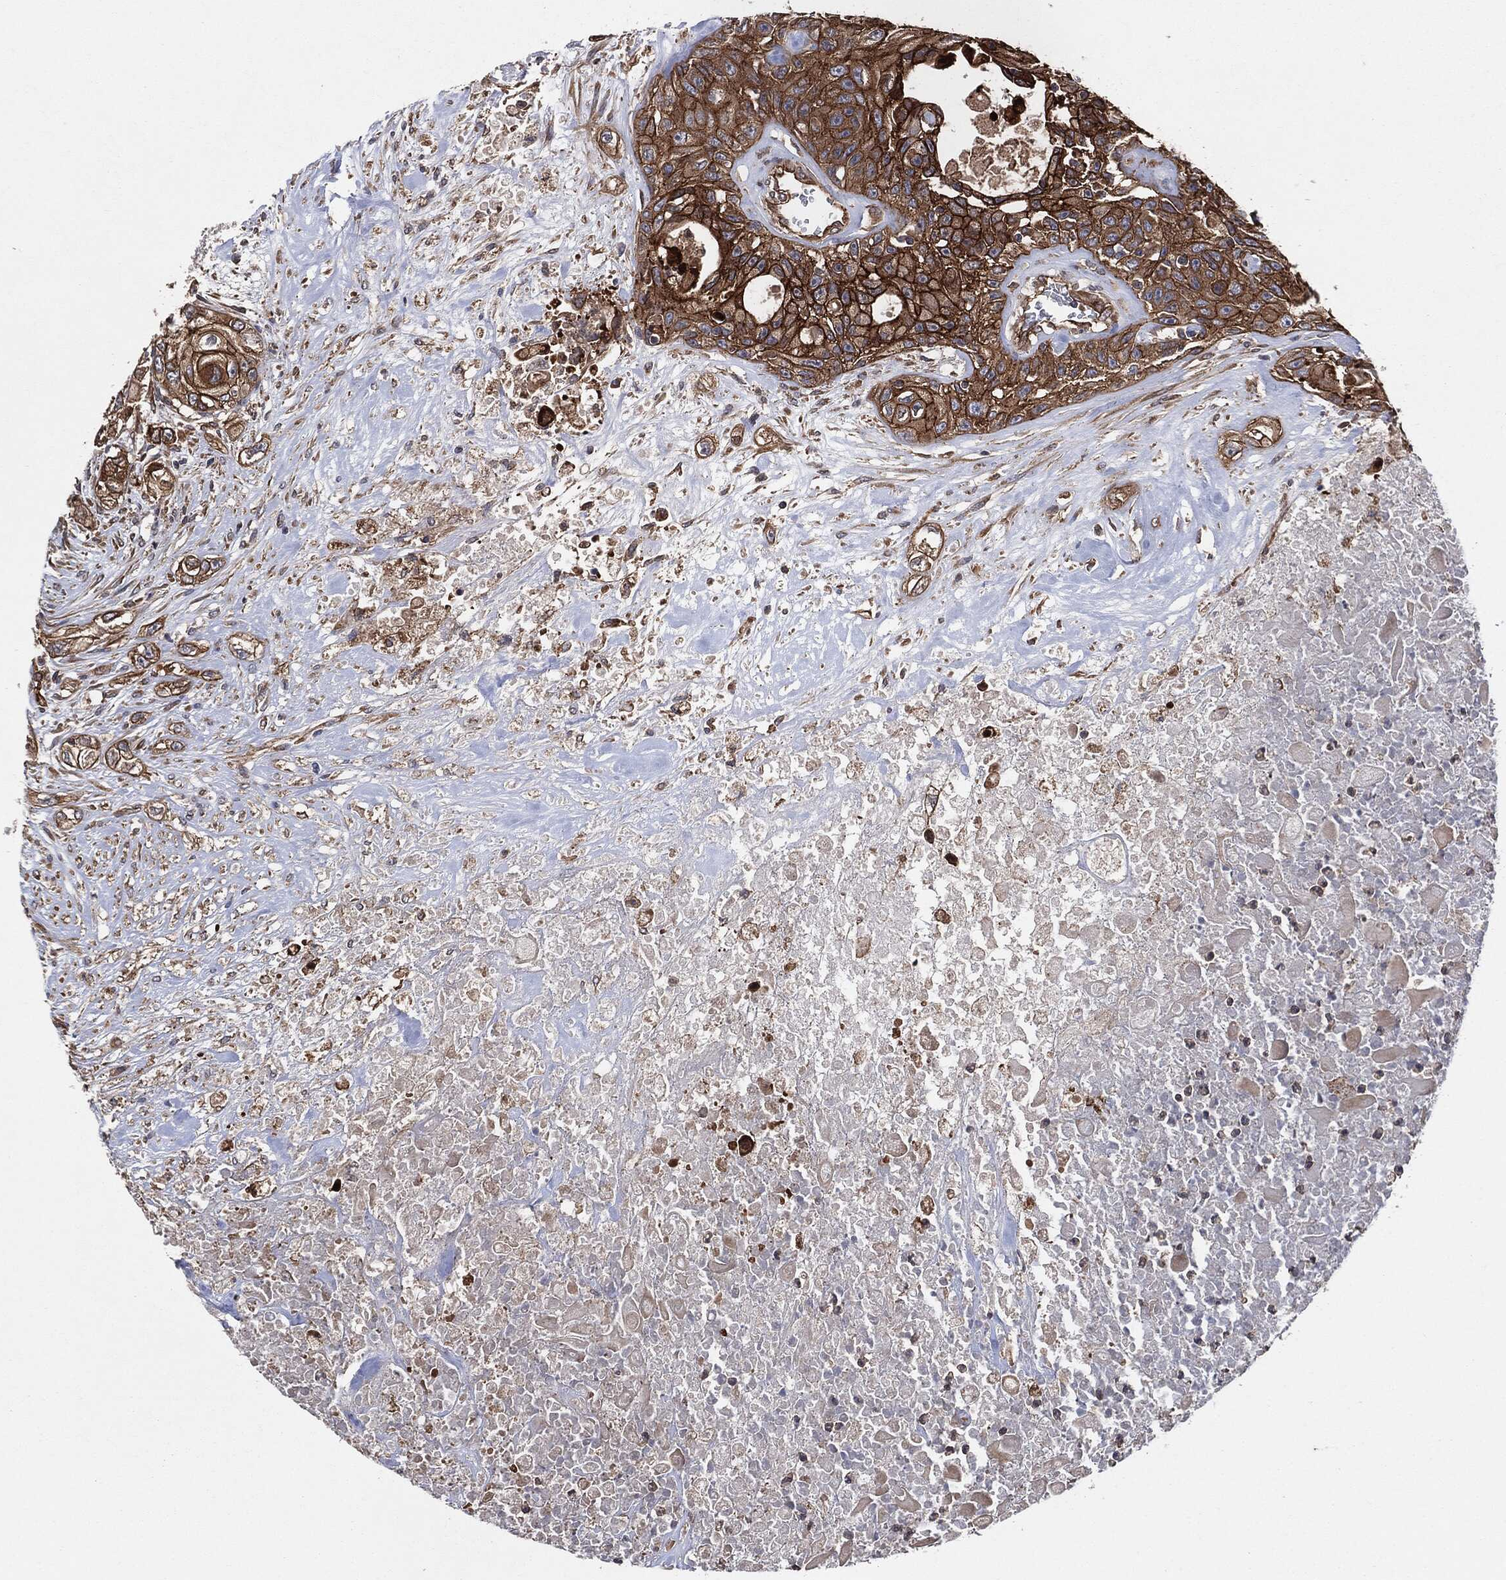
{"staining": {"intensity": "strong", "quantity": "25%-75%", "location": "cytoplasmic/membranous"}, "tissue": "urothelial cancer", "cell_type": "Tumor cells", "image_type": "cancer", "snomed": [{"axis": "morphology", "description": "Urothelial carcinoma, High grade"}, {"axis": "topography", "description": "Urinary bladder"}], "caption": "A high amount of strong cytoplasmic/membranous staining is appreciated in about 25%-75% of tumor cells in high-grade urothelial carcinoma tissue.", "gene": "CTNNA1", "patient": {"sex": "female", "age": 56}}